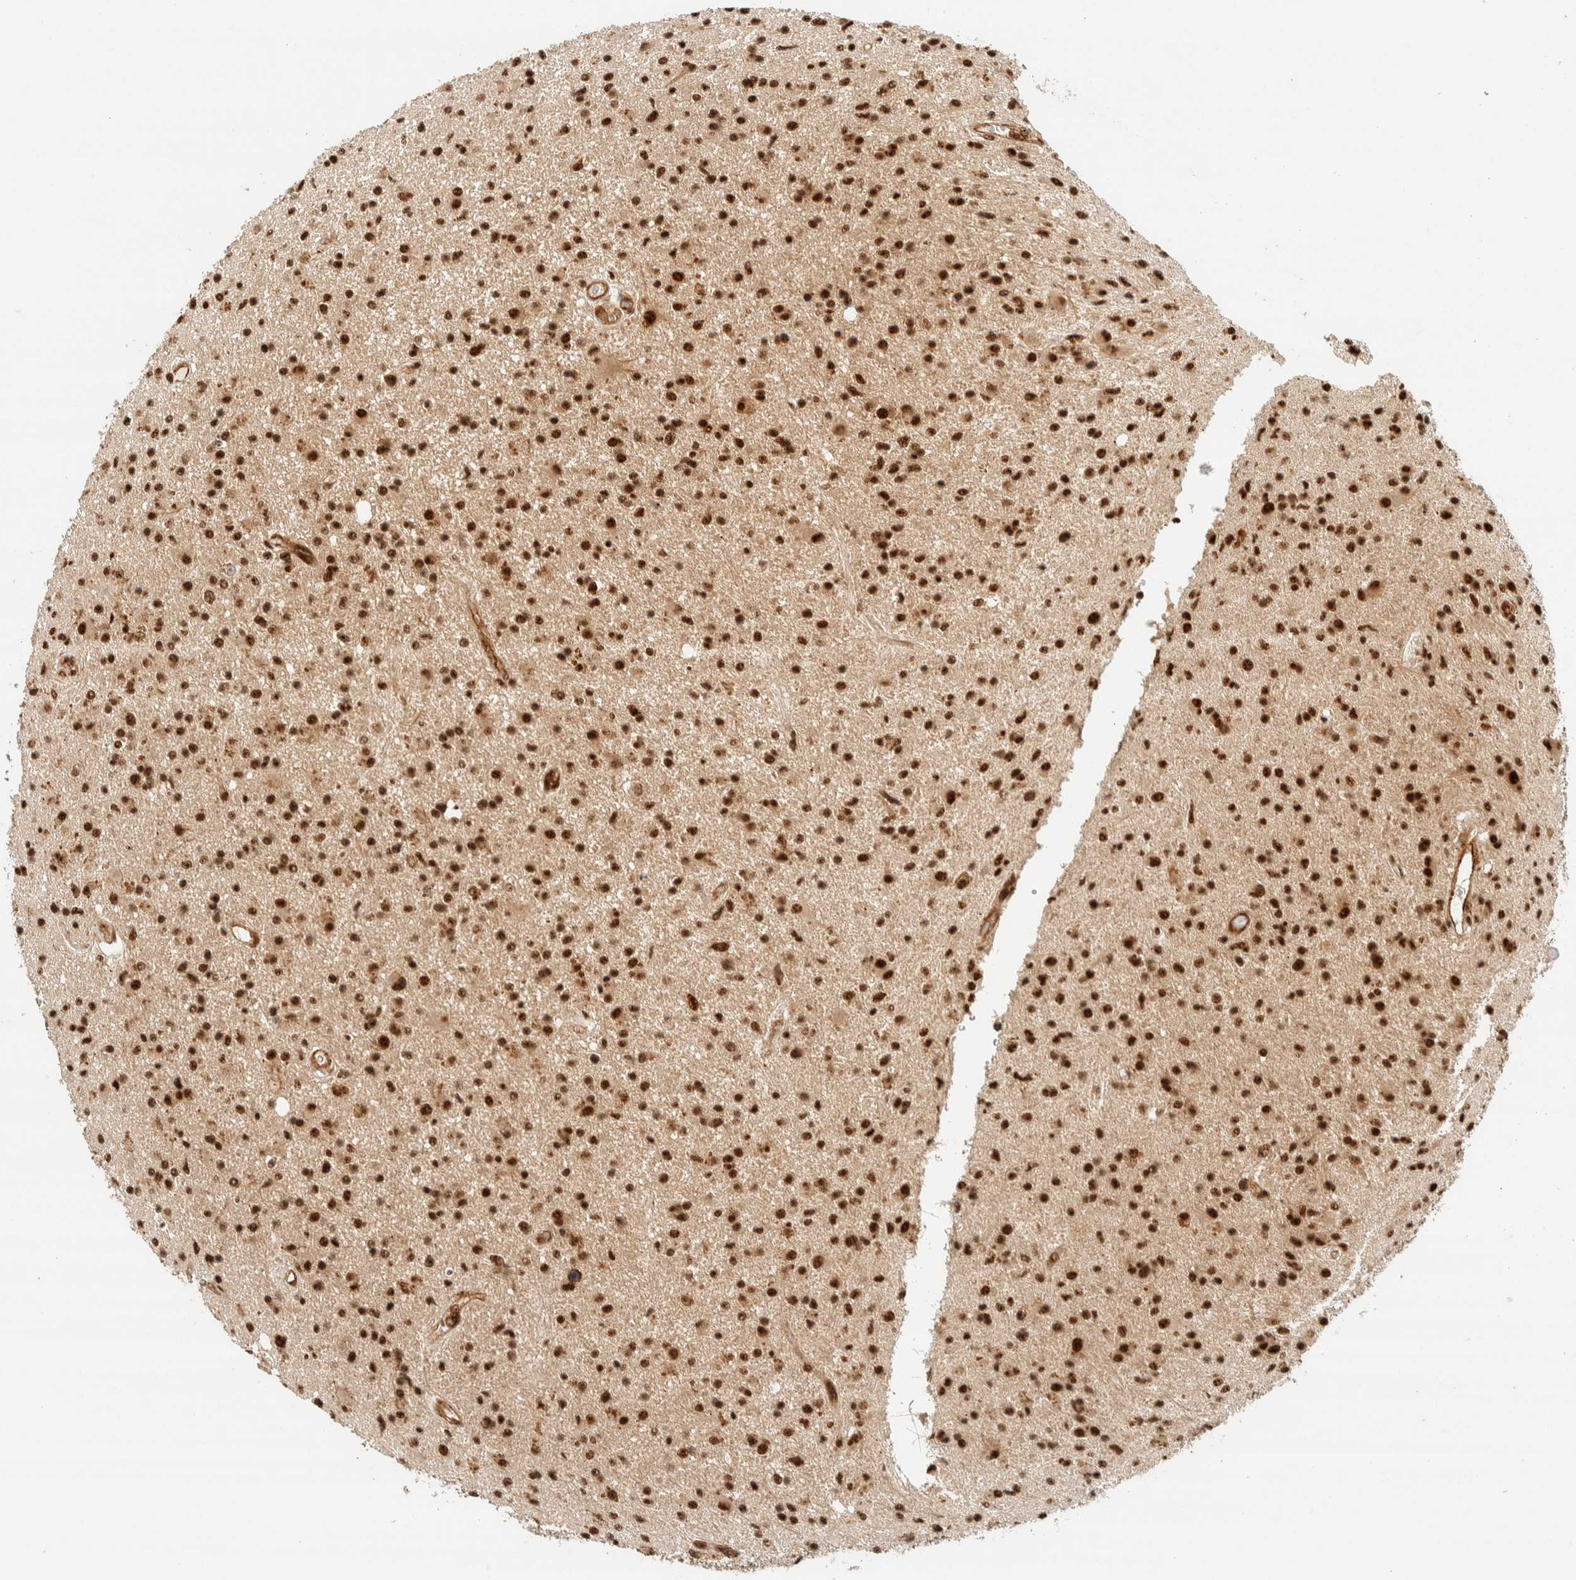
{"staining": {"intensity": "strong", "quantity": ">75%", "location": "nuclear"}, "tissue": "glioma", "cell_type": "Tumor cells", "image_type": "cancer", "snomed": [{"axis": "morphology", "description": "Glioma, malignant, High grade"}, {"axis": "topography", "description": "Brain"}], "caption": "High-power microscopy captured an immunohistochemistry photomicrograph of malignant high-grade glioma, revealing strong nuclear staining in about >75% of tumor cells.", "gene": "SIK1", "patient": {"sex": "male", "age": 33}}